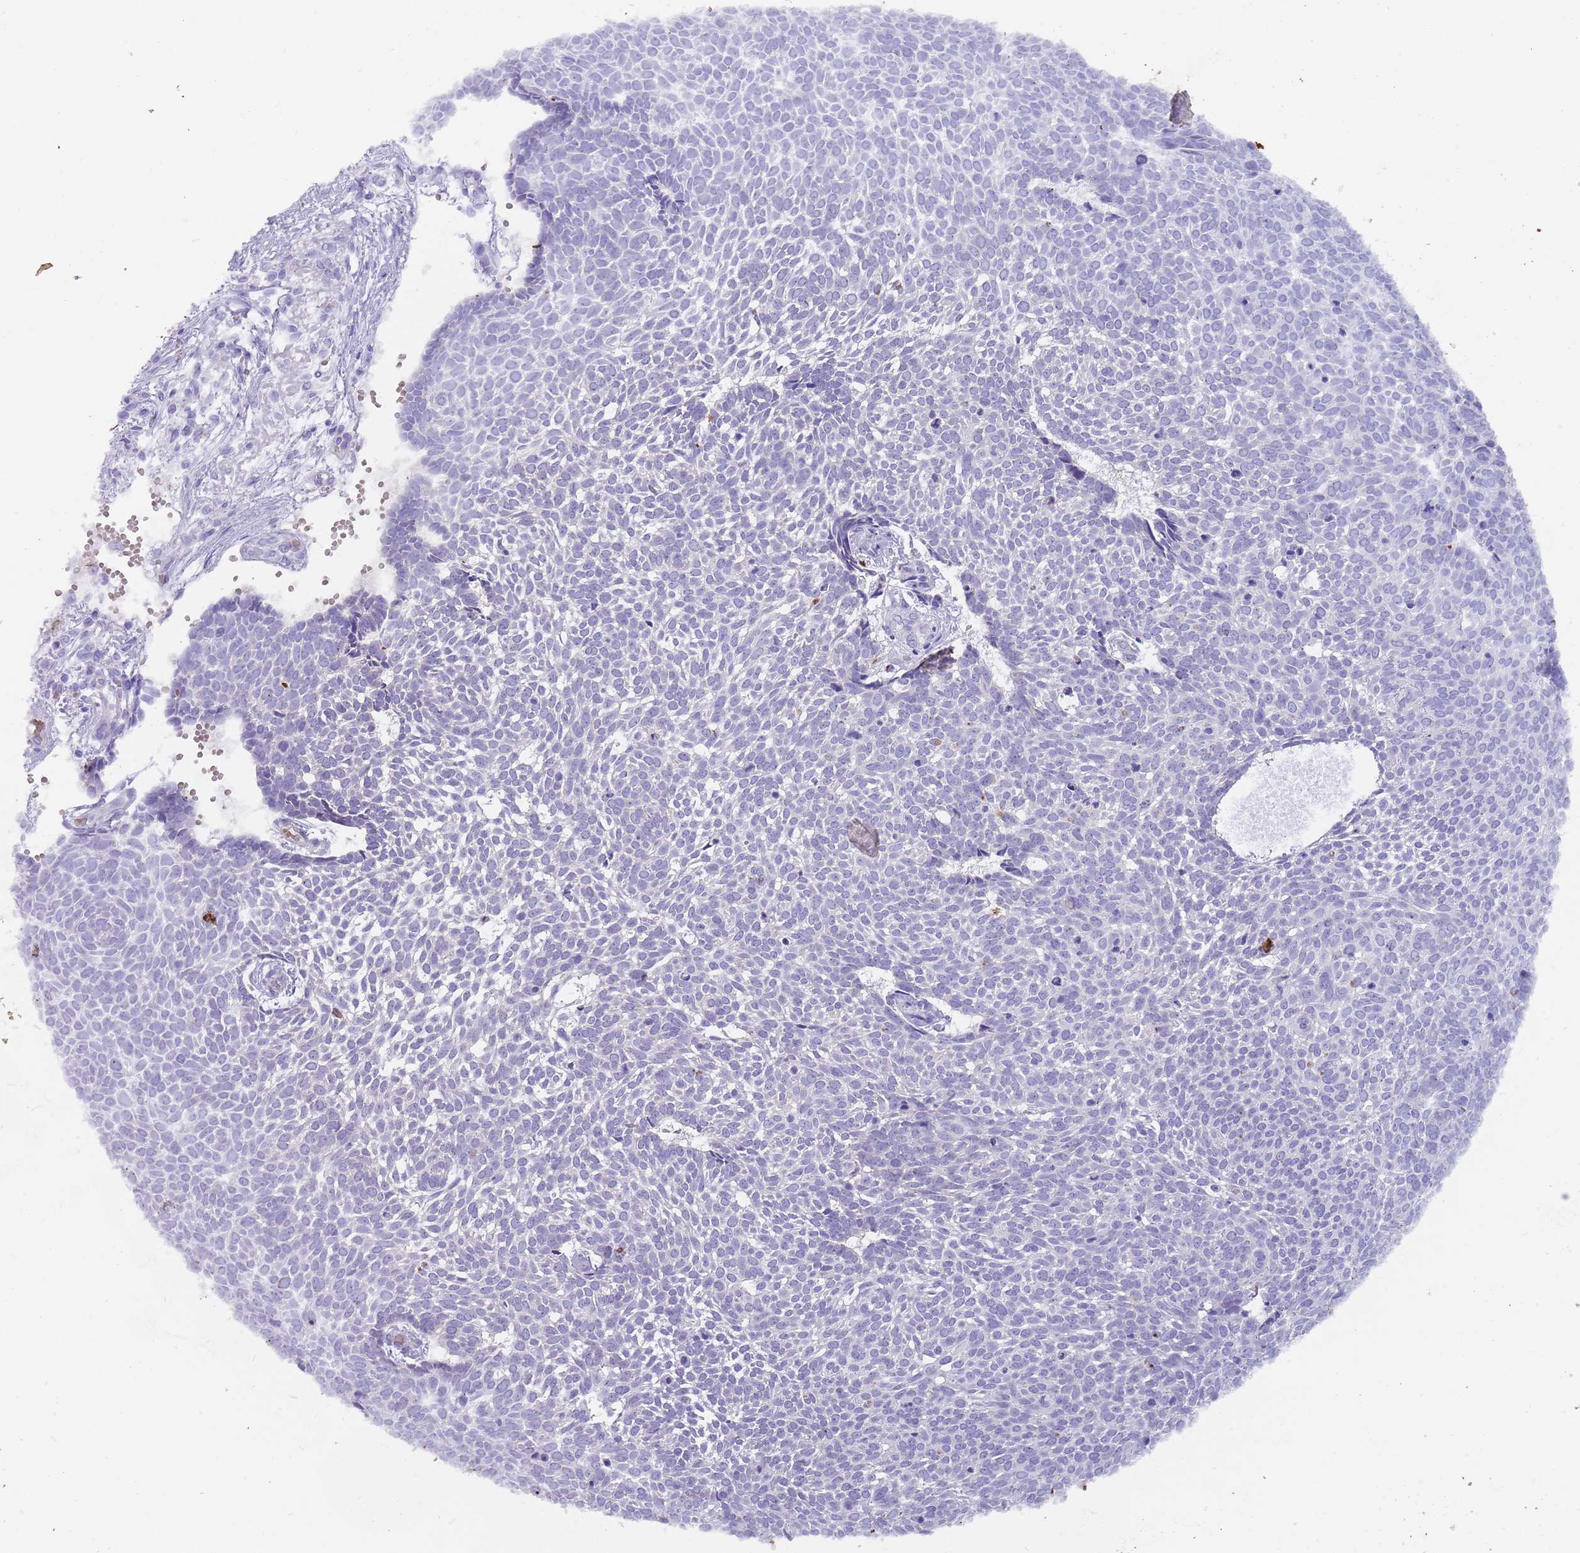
{"staining": {"intensity": "negative", "quantity": "none", "location": "none"}, "tissue": "skin cancer", "cell_type": "Tumor cells", "image_type": "cancer", "snomed": [{"axis": "morphology", "description": "Basal cell carcinoma"}, {"axis": "topography", "description": "Skin"}], "caption": "A high-resolution histopathology image shows immunohistochemistry staining of skin basal cell carcinoma, which exhibits no significant positivity in tumor cells. (IHC, brightfield microscopy, high magnification).", "gene": "TMEM251", "patient": {"sex": "male", "age": 61}}